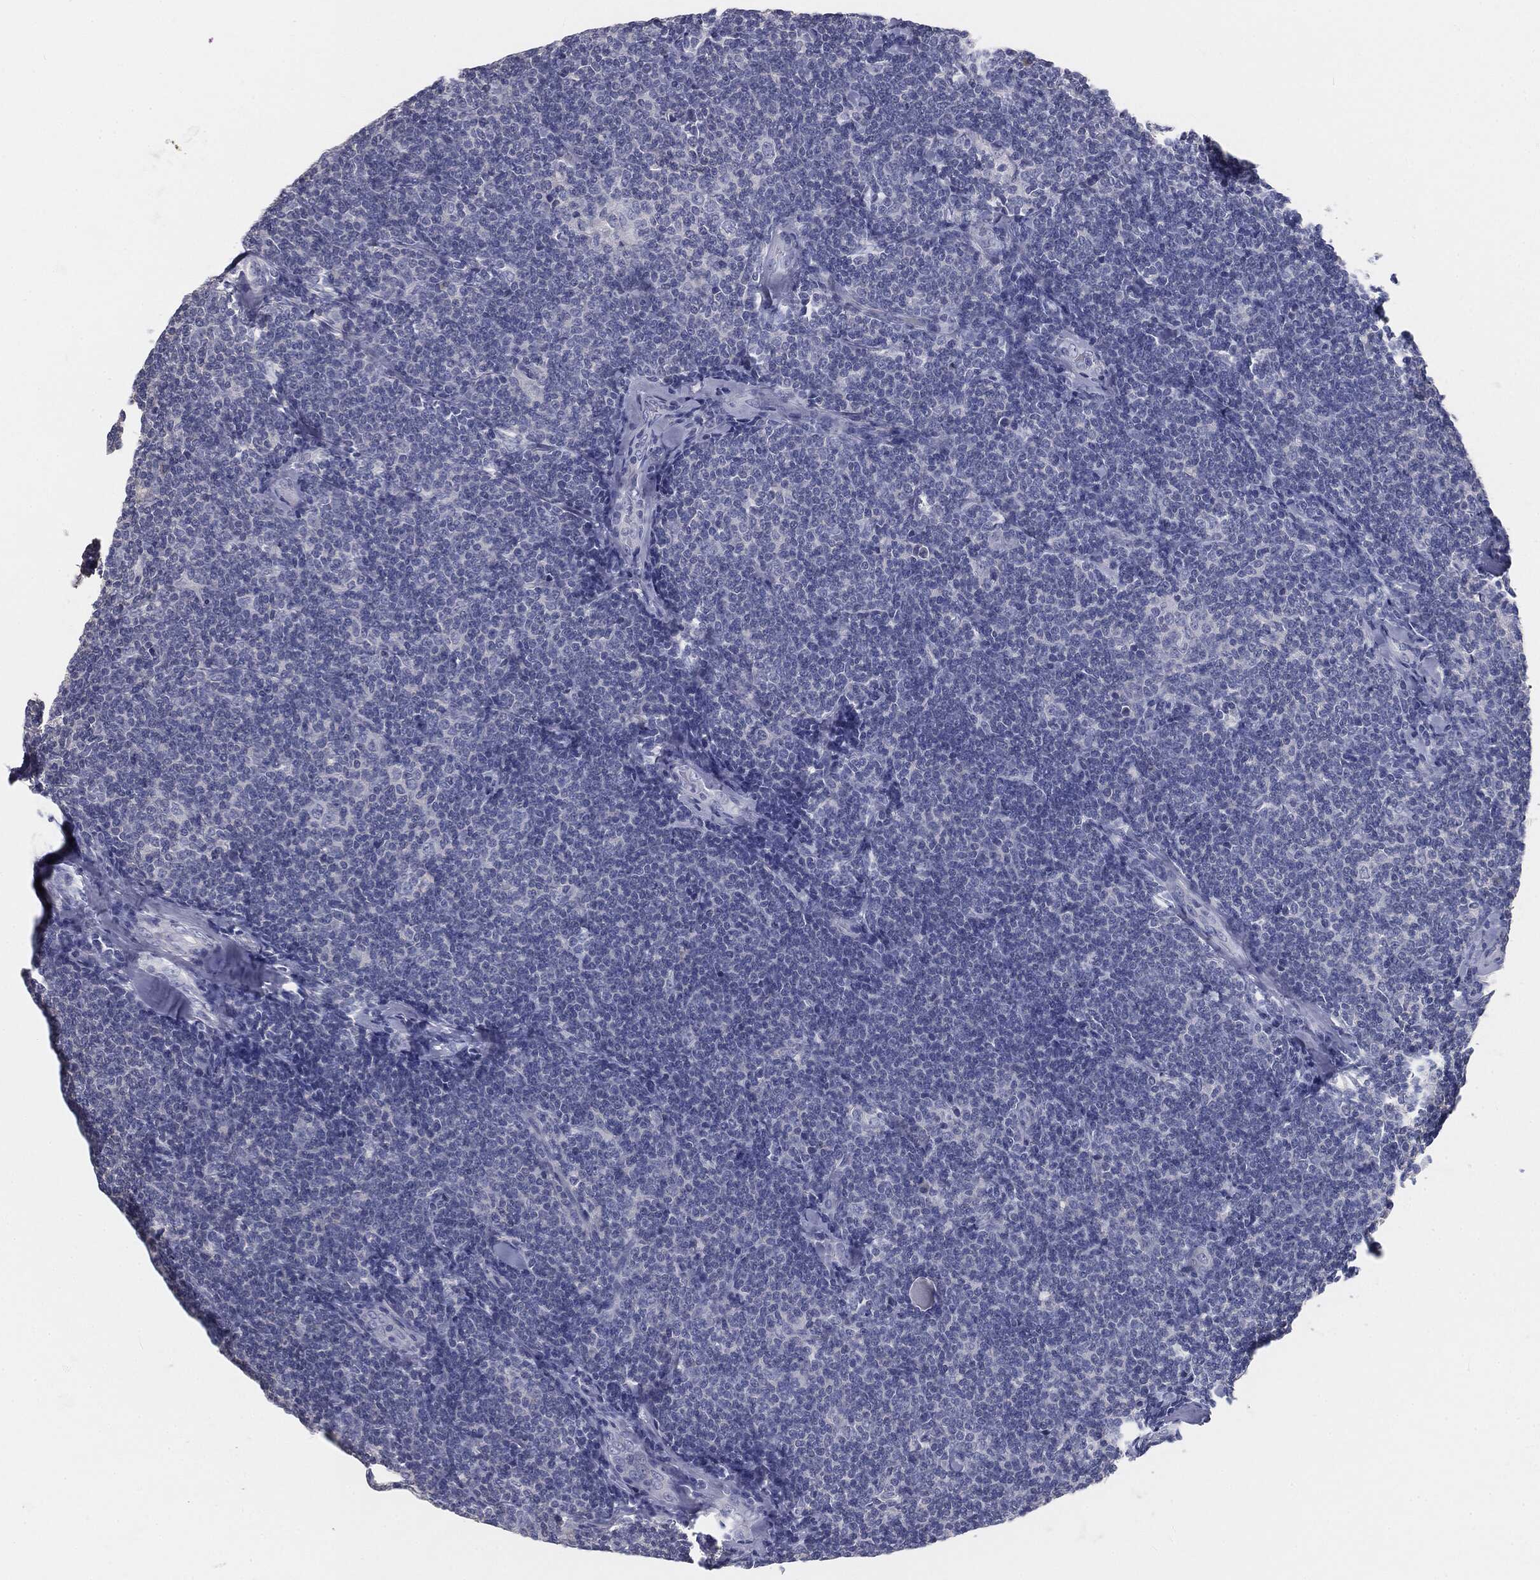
{"staining": {"intensity": "negative", "quantity": "none", "location": "none"}, "tissue": "lymphoma", "cell_type": "Tumor cells", "image_type": "cancer", "snomed": [{"axis": "morphology", "description": "Malignant lymphoma, non-Hodgkin's type, Low grade"}, {"axis": "topography", "description": "Lymph node"}], "caption": "A histopathology image of human low-grade malignant lymphoma, non-Hodgkin's type is negative for staining in tumor cells.", "gene": "CAV3", "patient": {"sex": "female", "age": 56}}